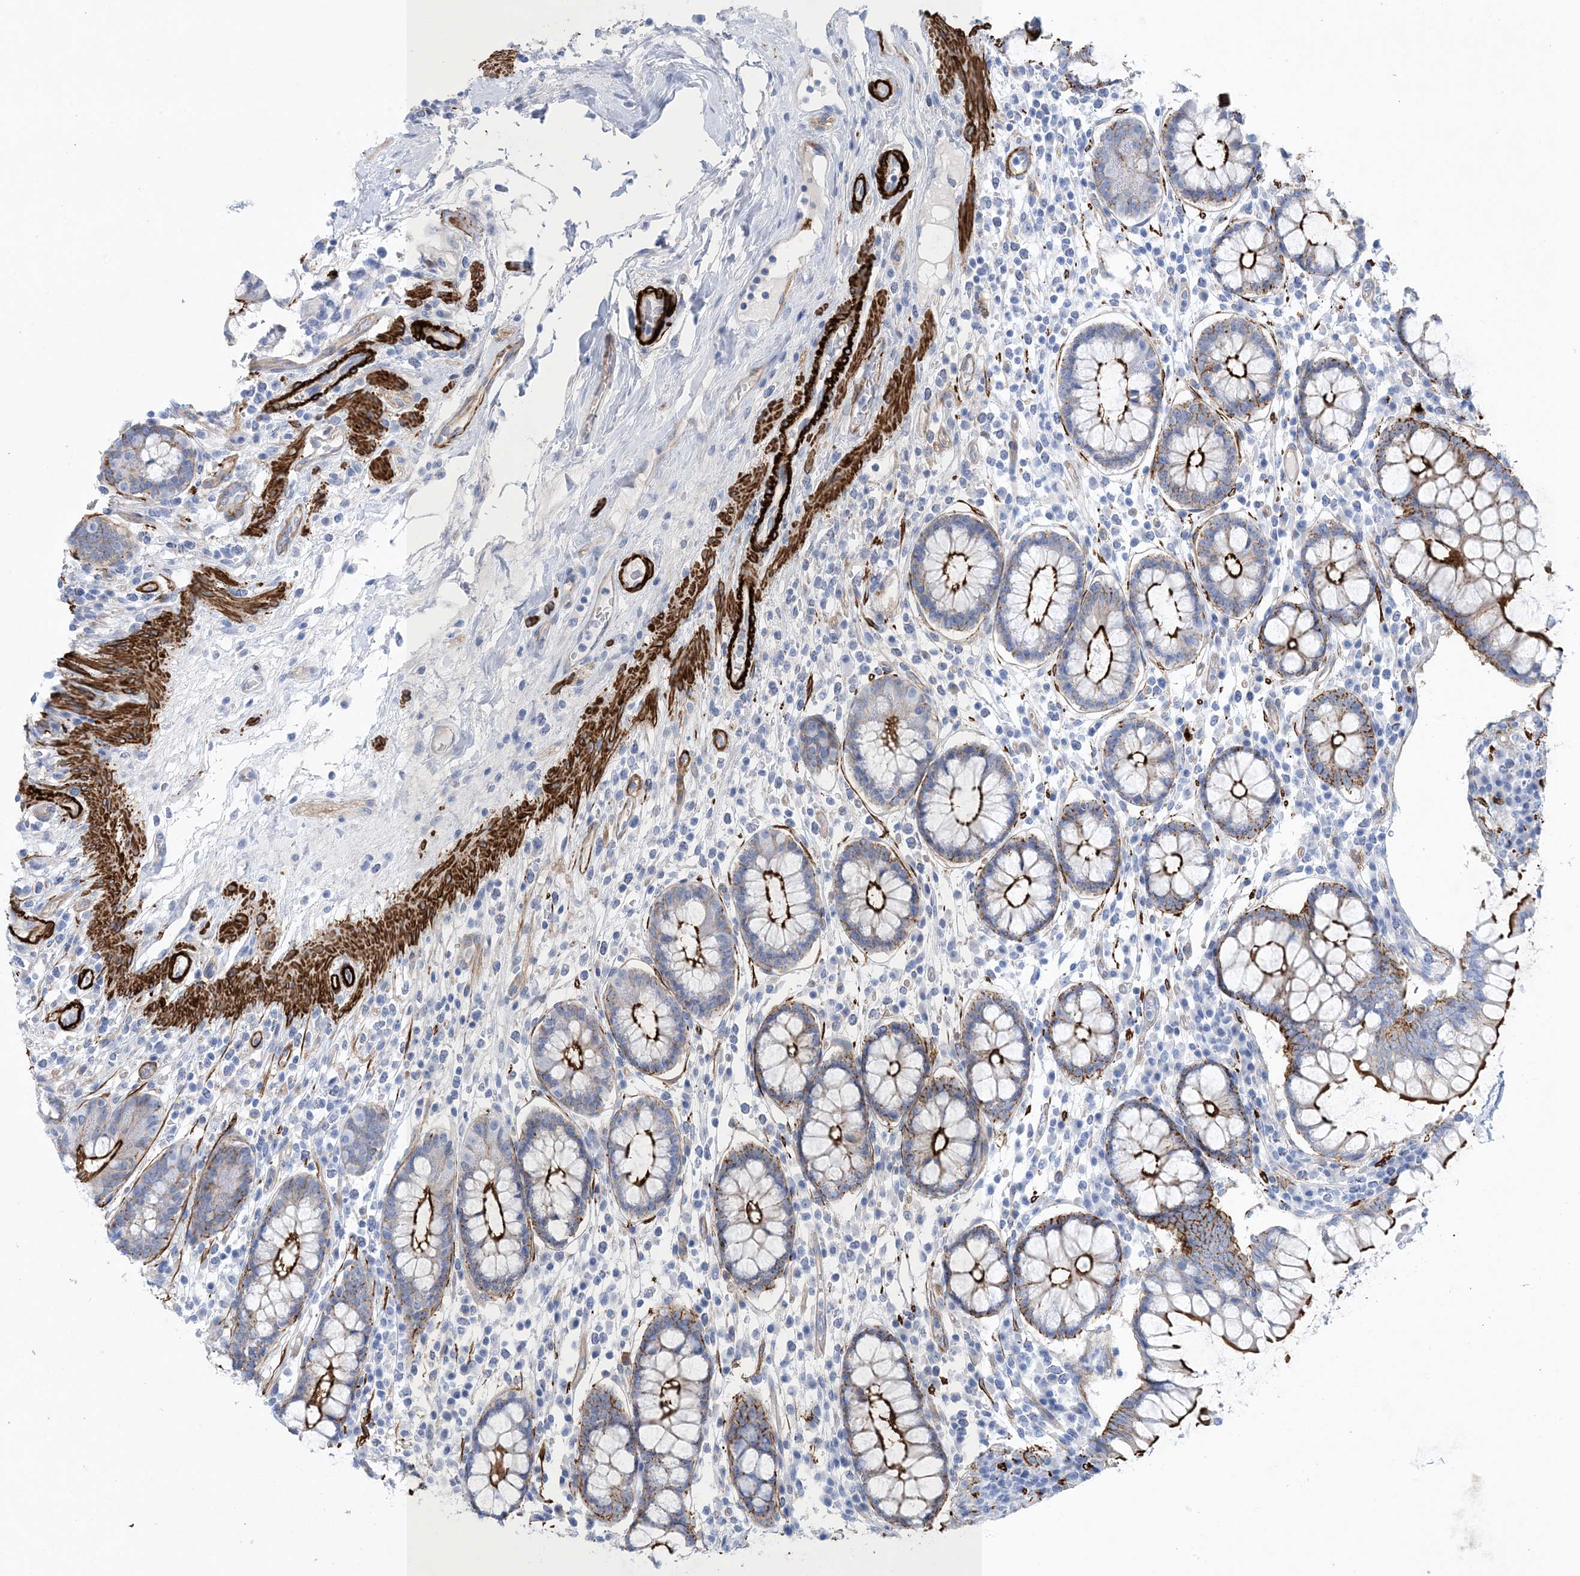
{"staining": {"intensity": "strong", "quantity": ">75%", "location": "cytoplasmic/membranous"}, "tissue": "colon", "cell_type": "Endothelial cells", "image_type": "normal", "snomed": [{"axis": "morphology", "description": "Normal tissue, NOS"}, {"axis": "topography", "description": "Colon"}], "caption": "Endothelial cells show high levels of strong cytoplasmic/membranous positivity in about >75% of cells in normal human colon. The protein is shown in brown color, while the nuclei are stained blue.", "gene": "SHANK1", "patient": {"sex": "female", "age": 79}}